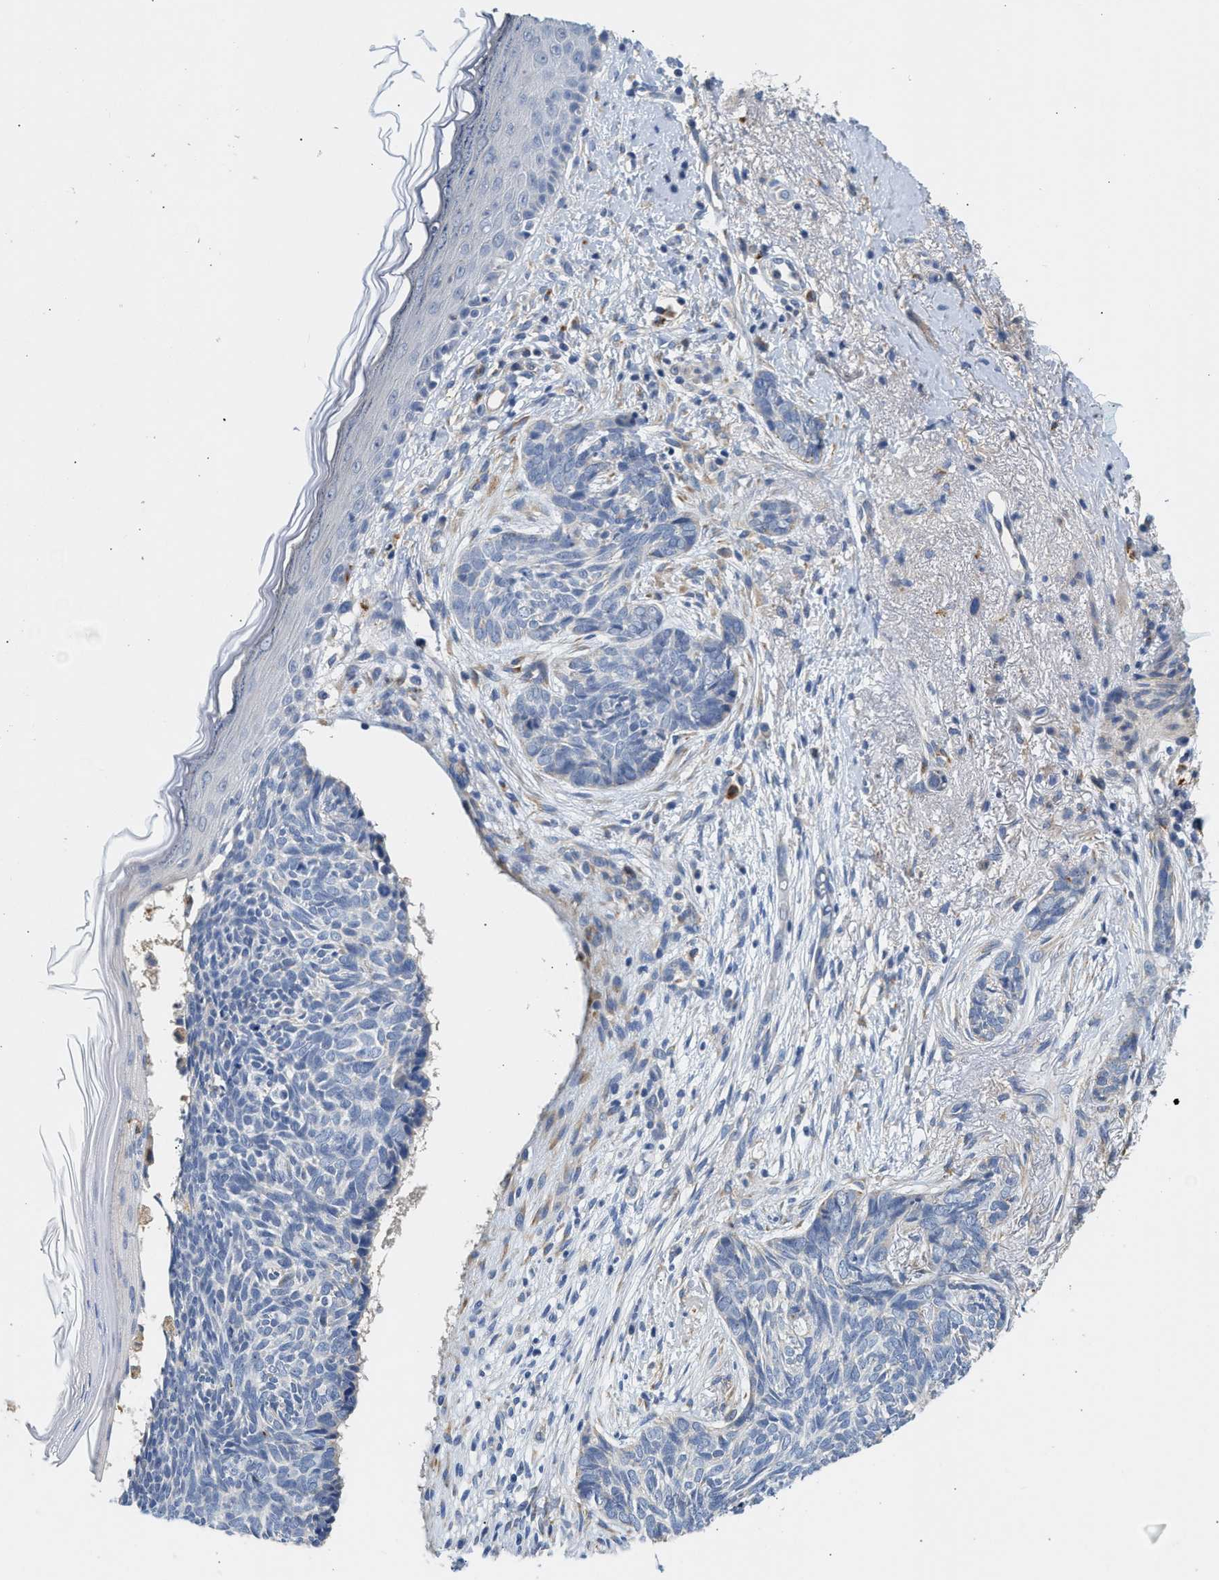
{"staining": {"intensity": "negative", "quantity": "none", "location": "none"}, "tissue": "skin cancer", "cell_type": "Tumor cells", "image_type": "cancer", "snomed": [{"axis": "morphology", "description": "Basal cell carcinoma"}, {"axis": "topography", "description": "Skin"}], "caption": "IHC image of neoplastic tissue: human skin cancer stained with DAB exhibits no significant protein expression in tumor cells.", "gene": "PPM1L", "patient": {"sex": "female", "age": 84}}